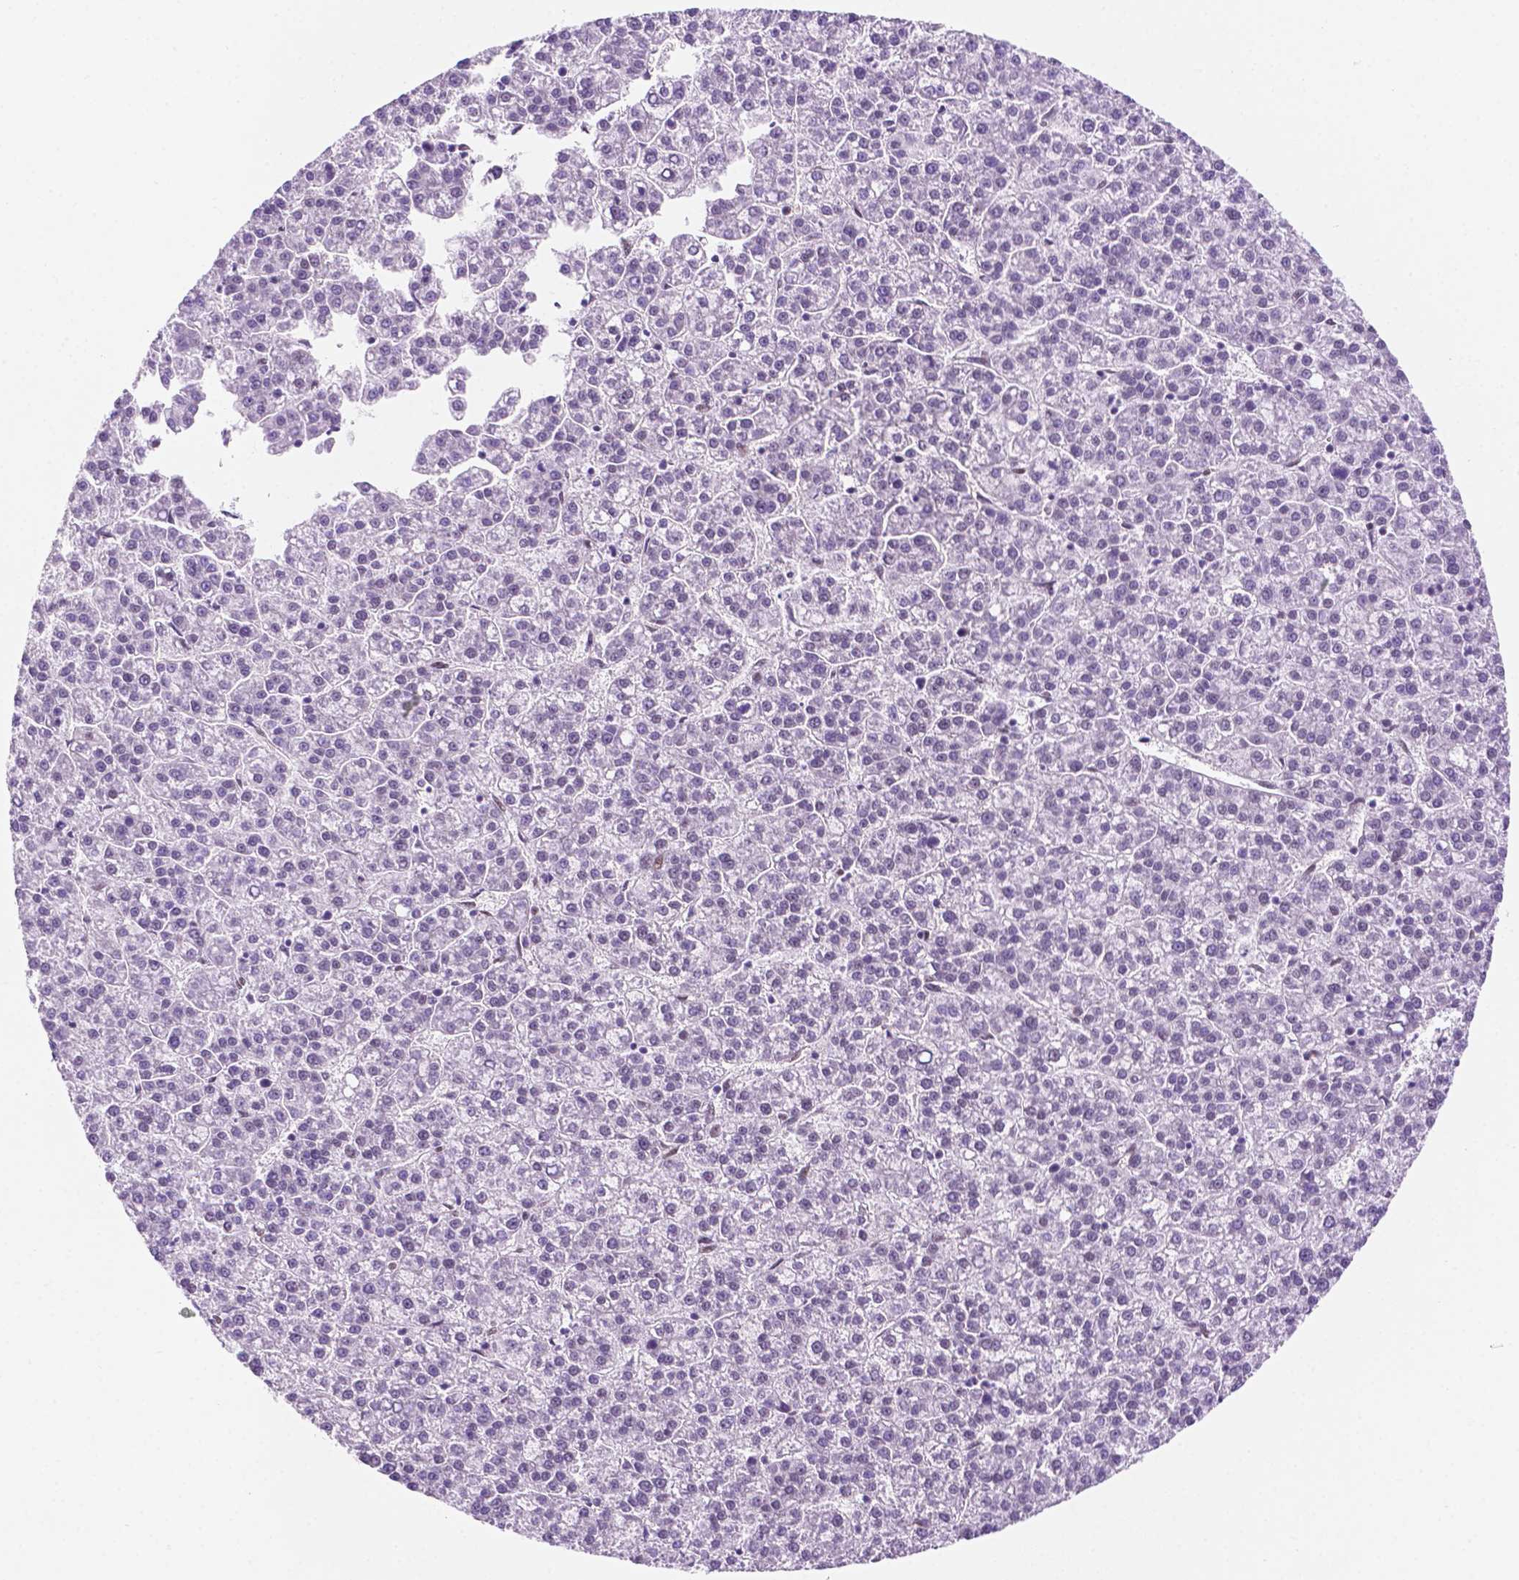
{"staining": {"intensity": "negative", "quantity": "none", "location": "none"}, "tissue": "liver cancer", "cell_type": "Tumor cells", "image_type": "cancer", "snomed": [{"axis": "morphology", "description": "Carcinoma, Hepatocellular, NOS"}, {"axis": "topography", "description": "Liver"}], "caption": "An IHC image of liver hepatocellular carcinoma is shown. There is no staining in tumor cells of liver hepatocellular carcinoma.", "gene": "ERF", "patient": {"sex": "female", "age": 58}}